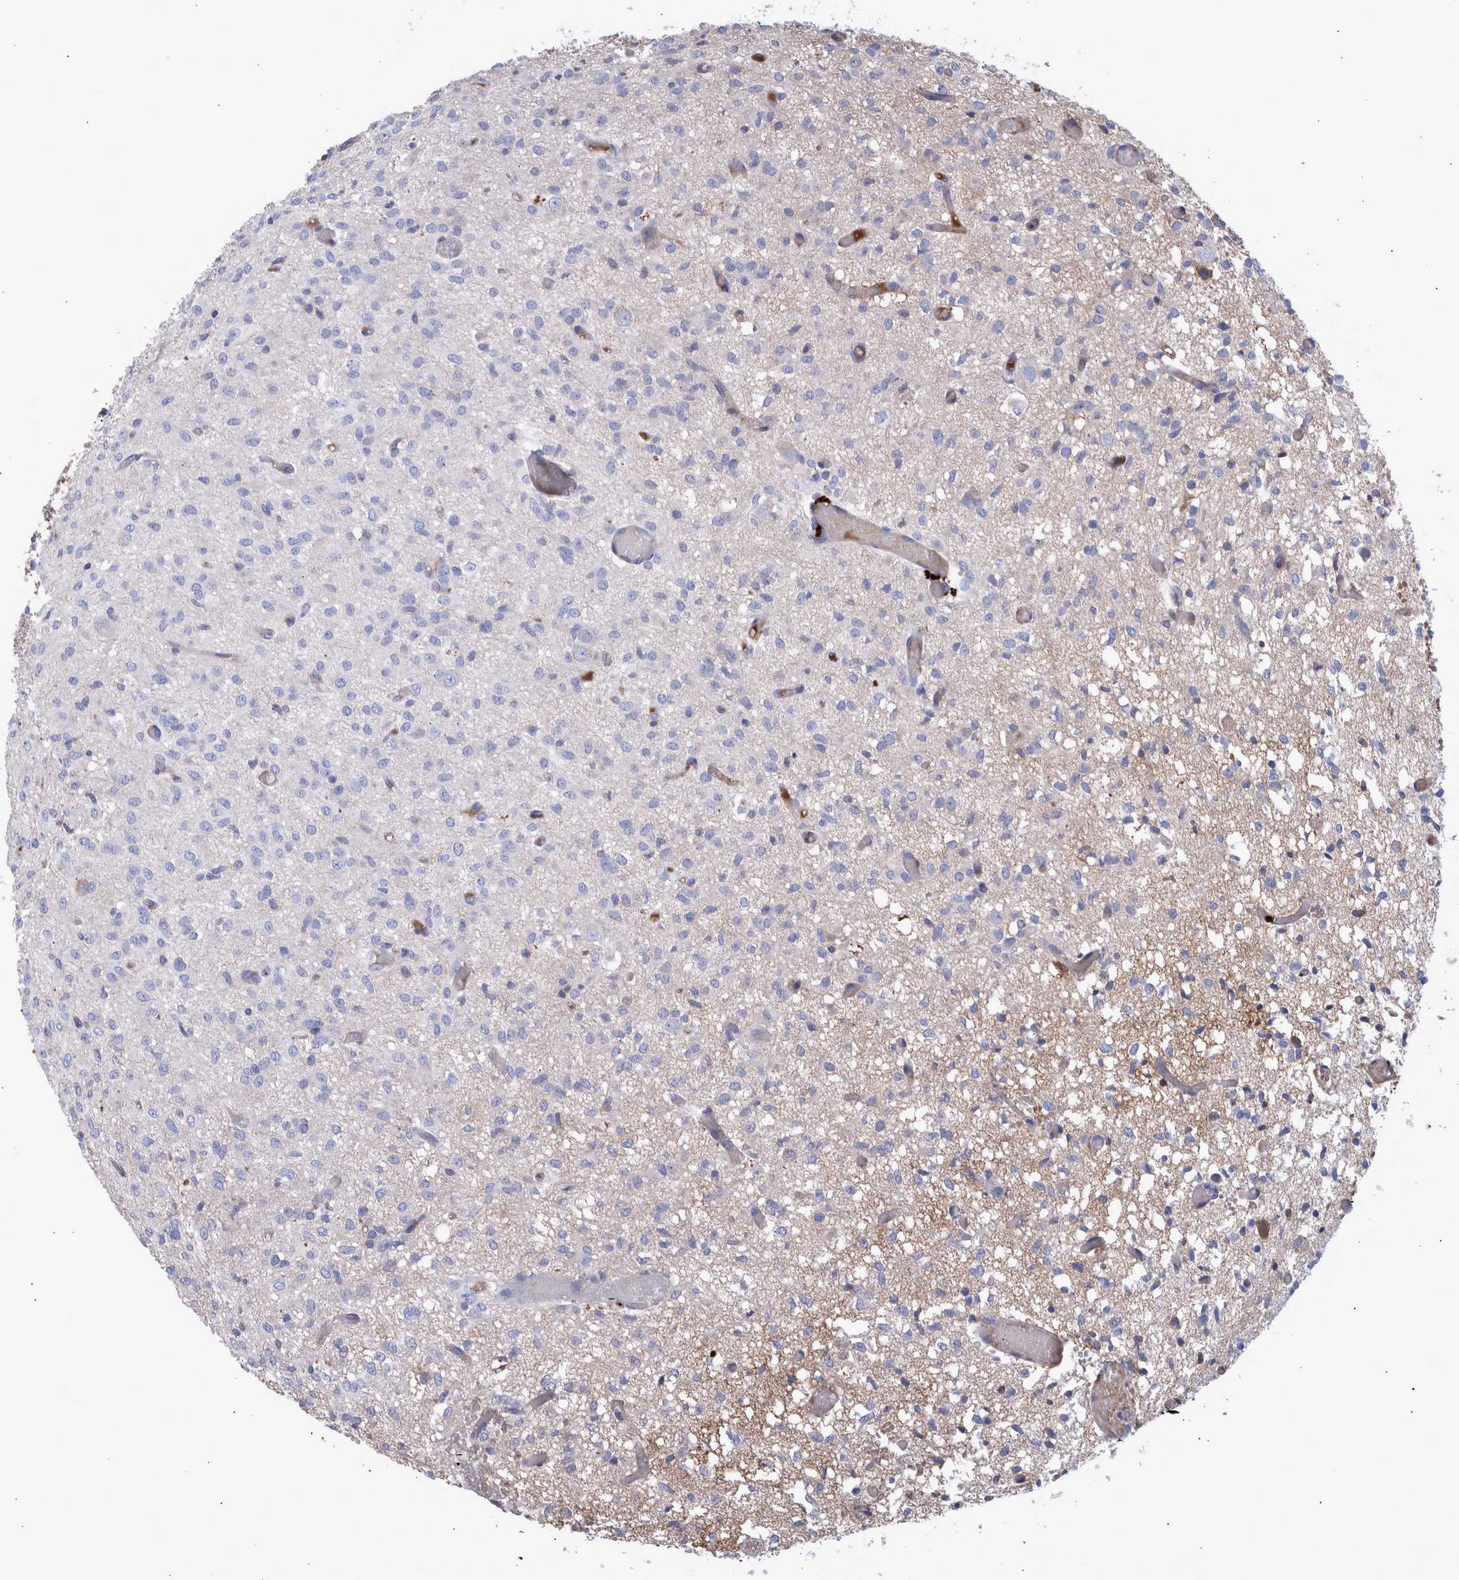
{"staining": {"intensity": "negative", "quantity": "none", "location": "none"}, "tissue": "glioma", "cell_type": "Tumor cells", "image_type": "cancer", "snomed": [{"axis": "morphology", "description": "Glioma, malignant, High grade"}, {"axis": "topography", "description": "Brain"}], "caption": "A micrograph of human glioma is negative for staining in tumor cells.", "gene": "DLL4", "patient": {"sex": "female", "age": 59}}